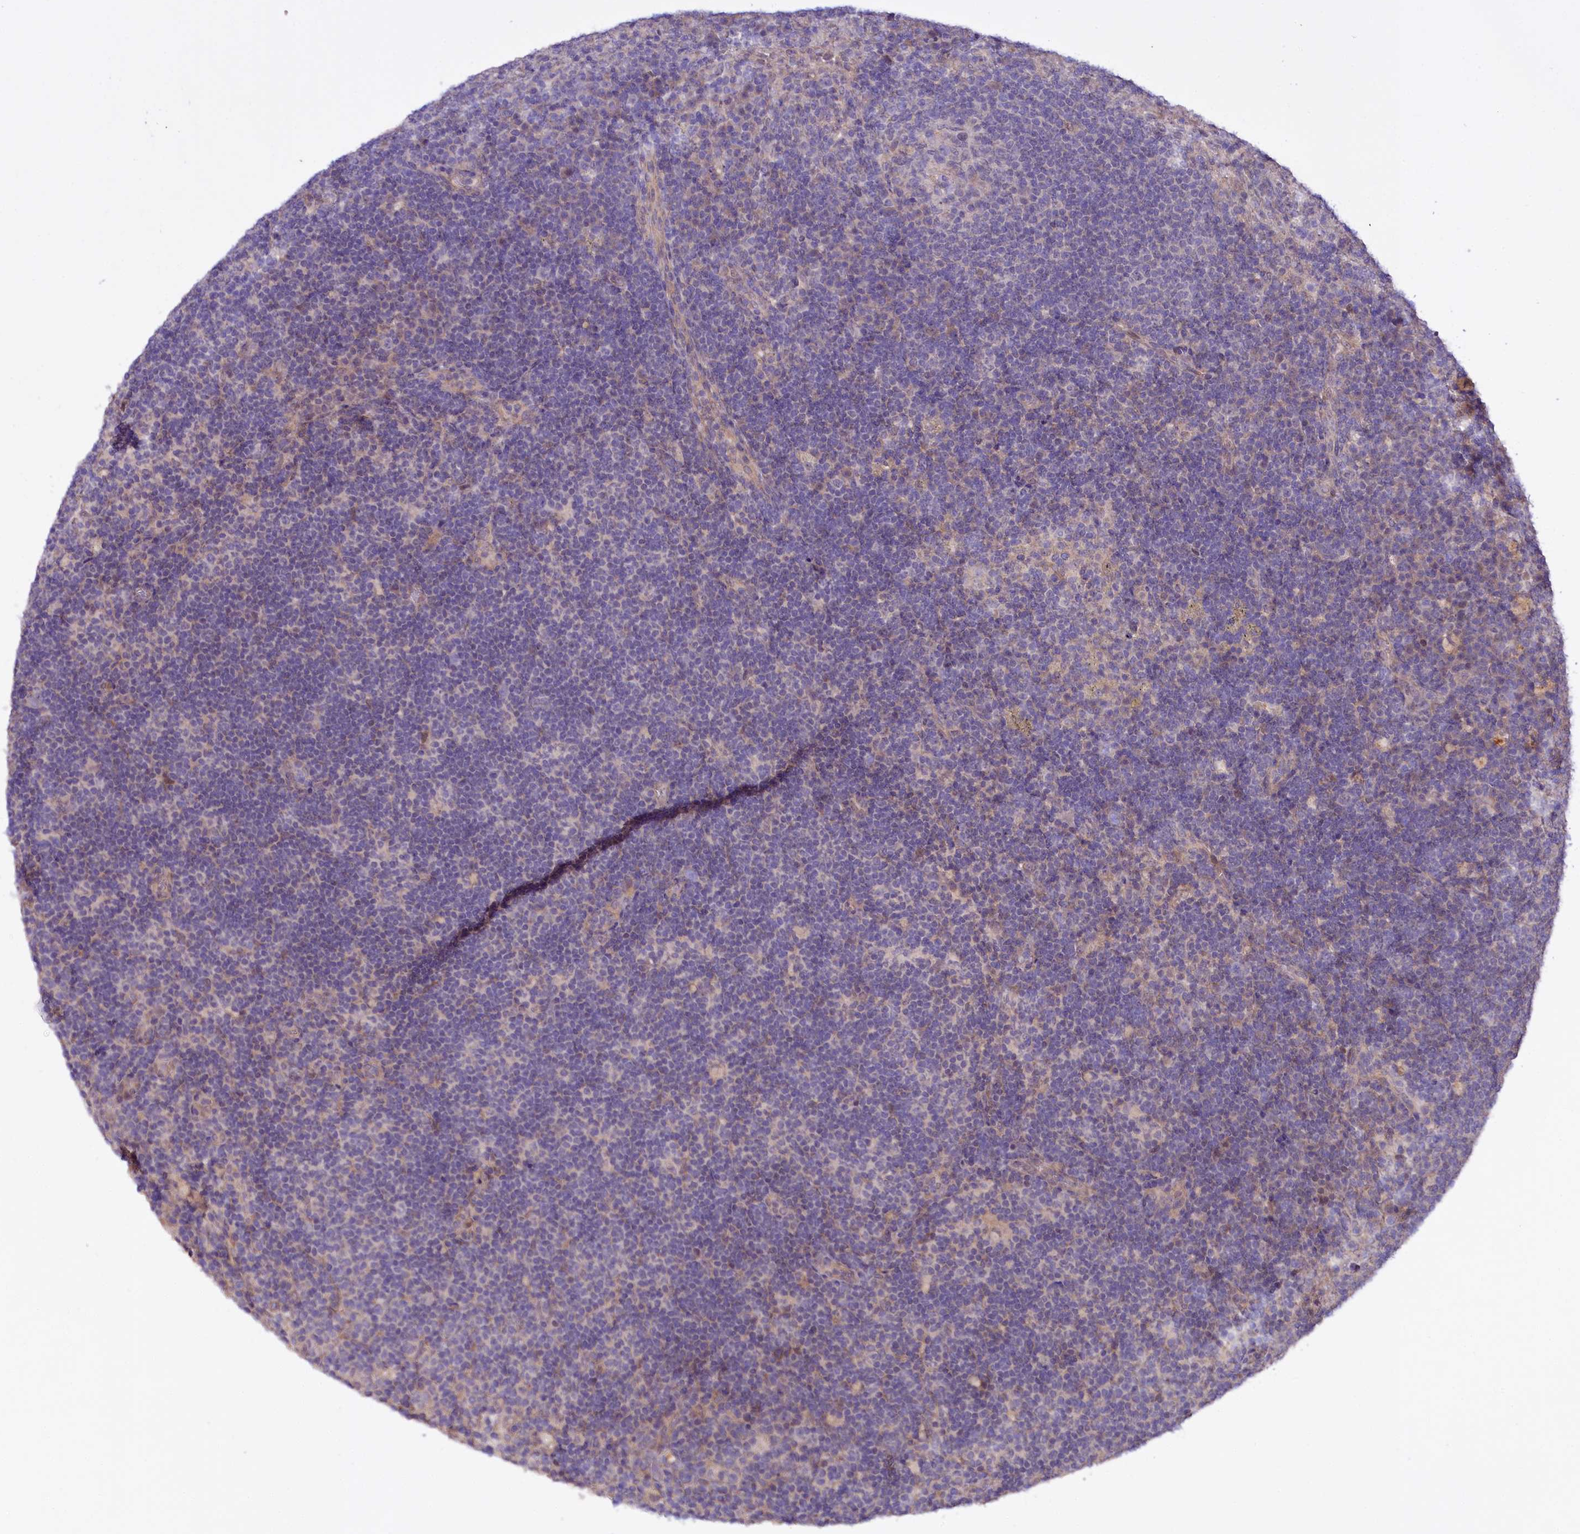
{"staining": {"intensity": "negative", "quantity": "none", "location": "none"}, "tissue": "lymph node", "cell_type": "Germinal center cells", "image_type": "normal", "snomed": [{"axis": "morphology", "description": "Normal tissue, NOS"}, {"axis": "topography", "description": "Lymph node"}], "caption": "Immunohistochemistry (IHC) image of normal lymph node: lymph node stained with DAB shows no significant protein staining in germinal center cells.", "gene": "PHLDB1", "patient": {"sex": "female", "age": 70}}